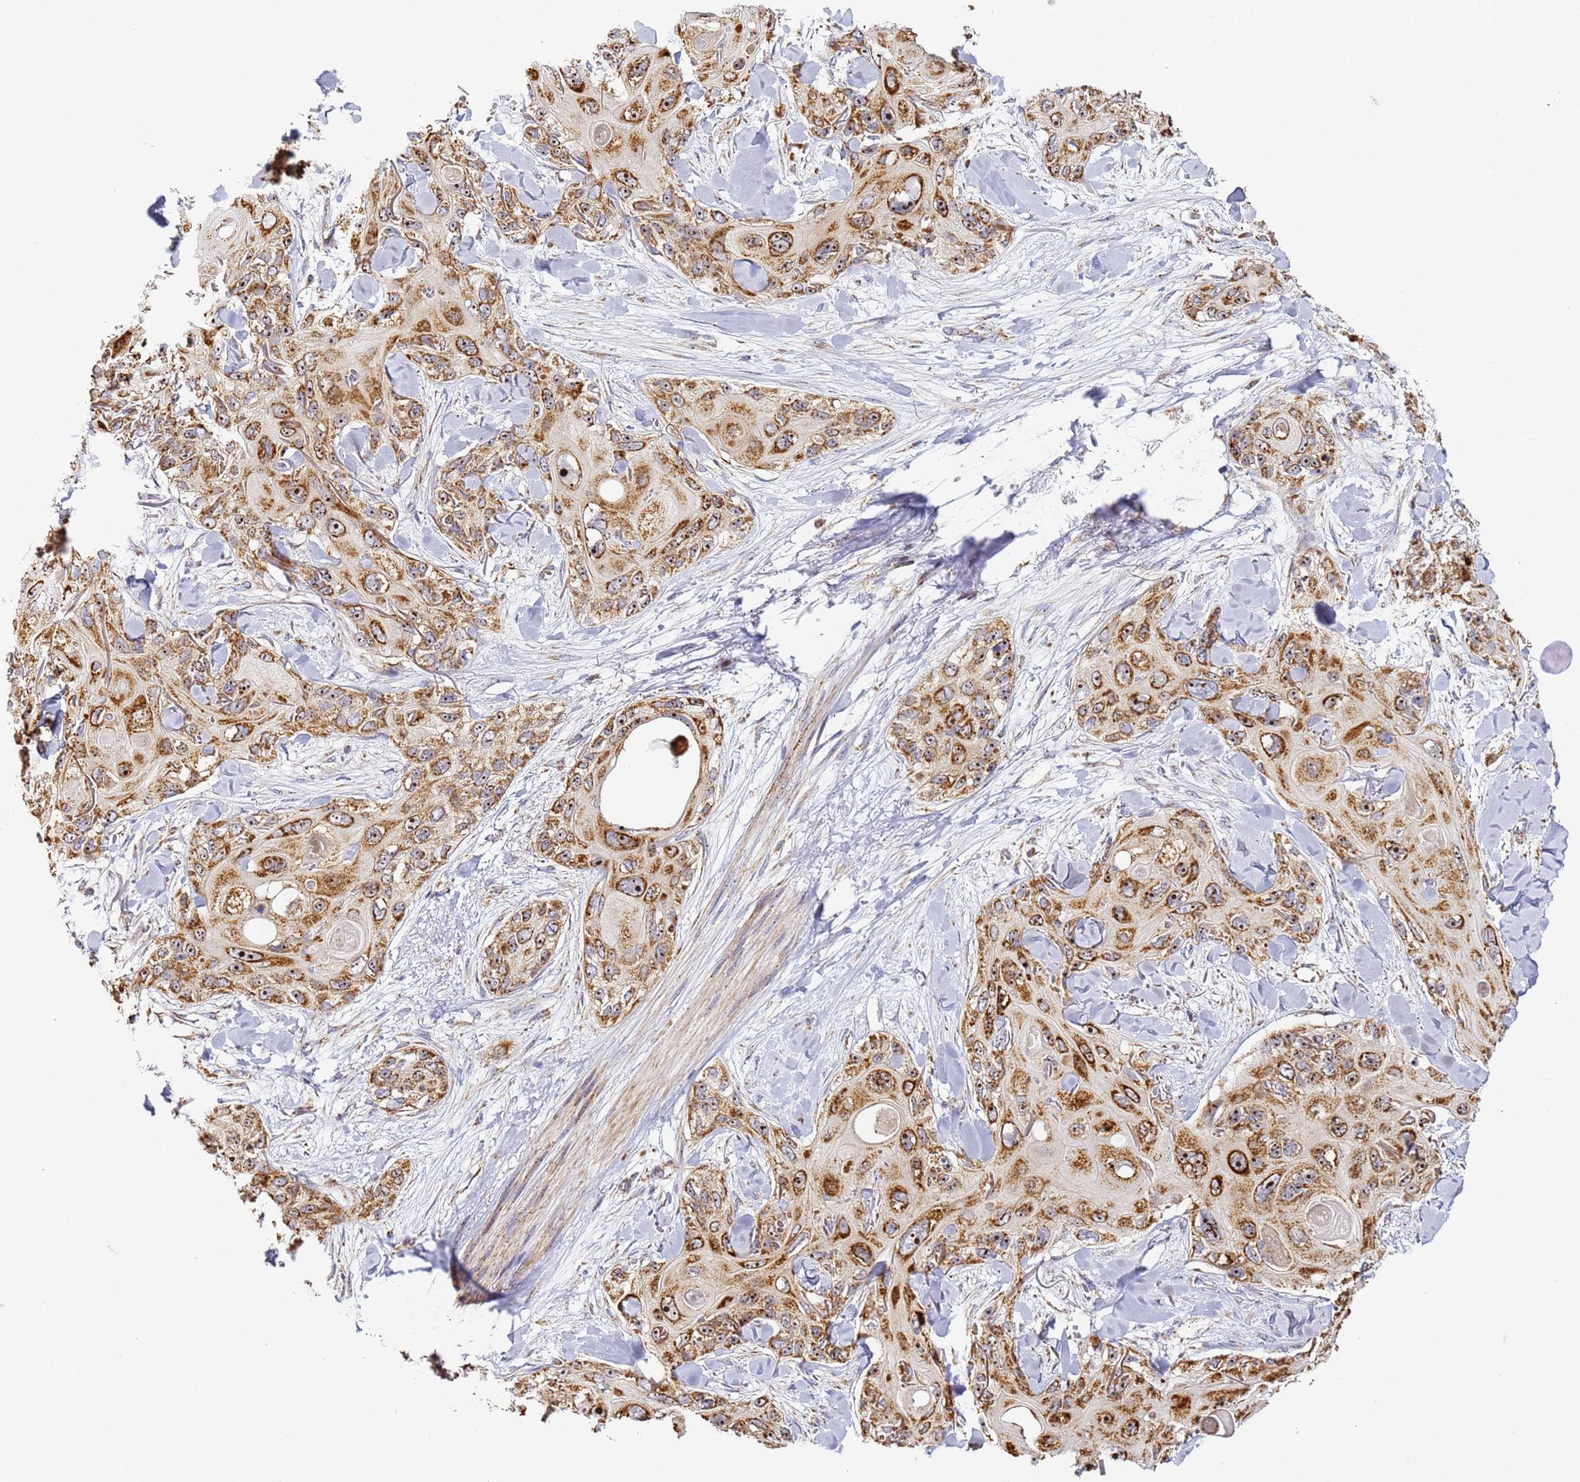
{"staining": {"intensity": "strong", "quantity": ">75%", "location": "cytoplasmic/membranous,nuclear"}, "tissue": "skin cancer", "cell_type": "Tumor cells", "image_type": "cancer", "snomed": [{"axis": "morphology", "description": "Normal tissue, NOS"}, {"axis": "morphology", "description": "Squamous cell carcinoma, NOS"}, {"axis": "topography", "description": "Skin"}], "caption": "Brown immunohistochemical staining in skin cancer shows strong cytoplasmic/membranous and nuclear staining in approximately >75% of tumor cells.", "gene": "FRG2C", "patient": {"sex": "male", "age": 72}}